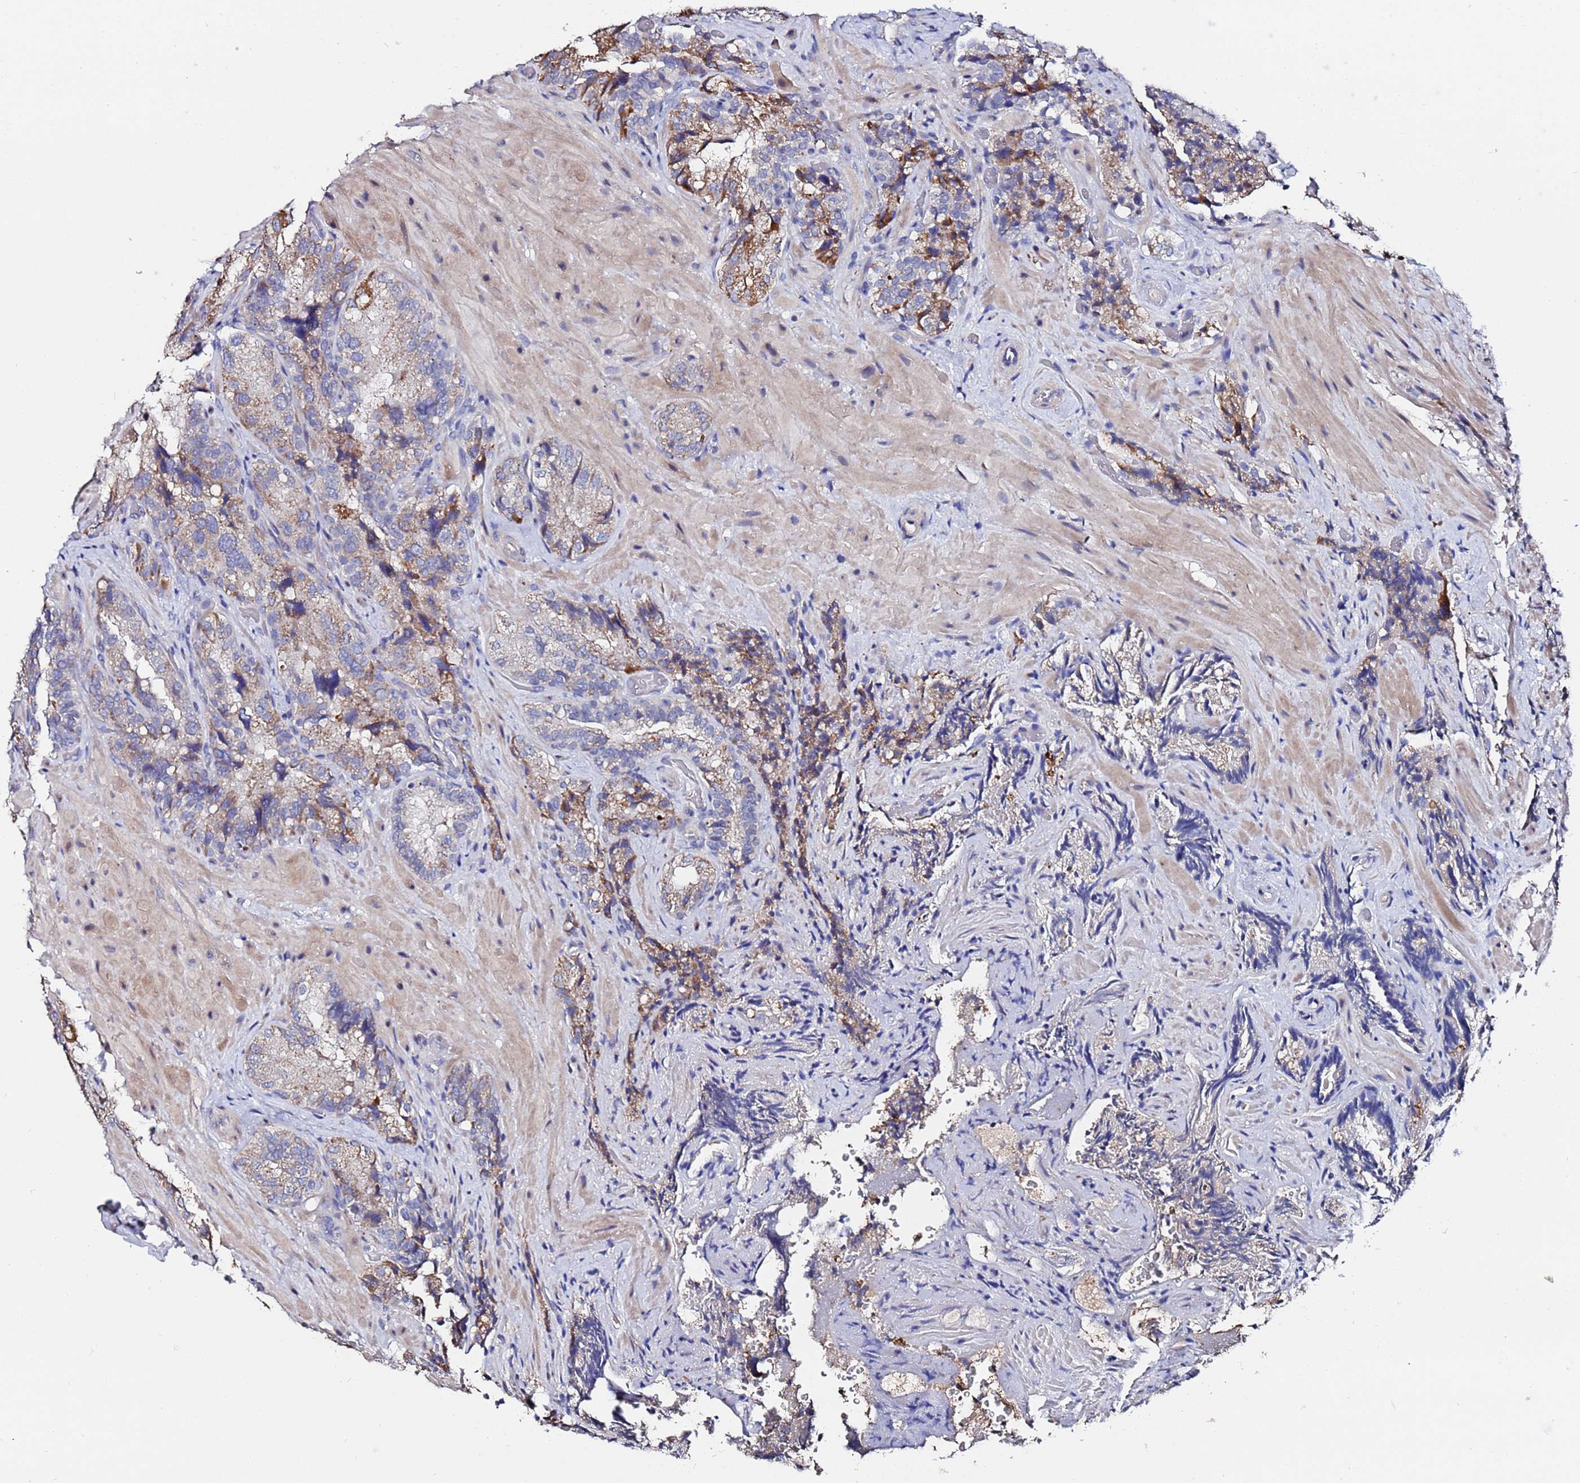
{"staining": {"intensity": "moderate", "quantity": "25%-75%", "location": "cytoplasmic/membranous"}, "tissue": "seminal vesicle", "cell_type": "Glandular cells", "image_type": "normal", "snomed": [{"axis": "morphology", "description": "Normal tissue, NOS"}, {"axis": "topography", "description": "Prostate and seminal vesicle, NOS"}, {"axis": "topography", "description": "Prostate"}, {"axis": "topography", "description": "Seminal veicle"}], "caption": "Immunohistochemical staining of unremarkable human seminal vesicle demonstrates moderate cytoplasmic/membranous protein staining in approximately 25%-75% of glandular cells. The protein is shown in brown color, while the nuclei are stained blue.", "gene": "TCP10L", "patient": {"sex": "male", "age": 67}}